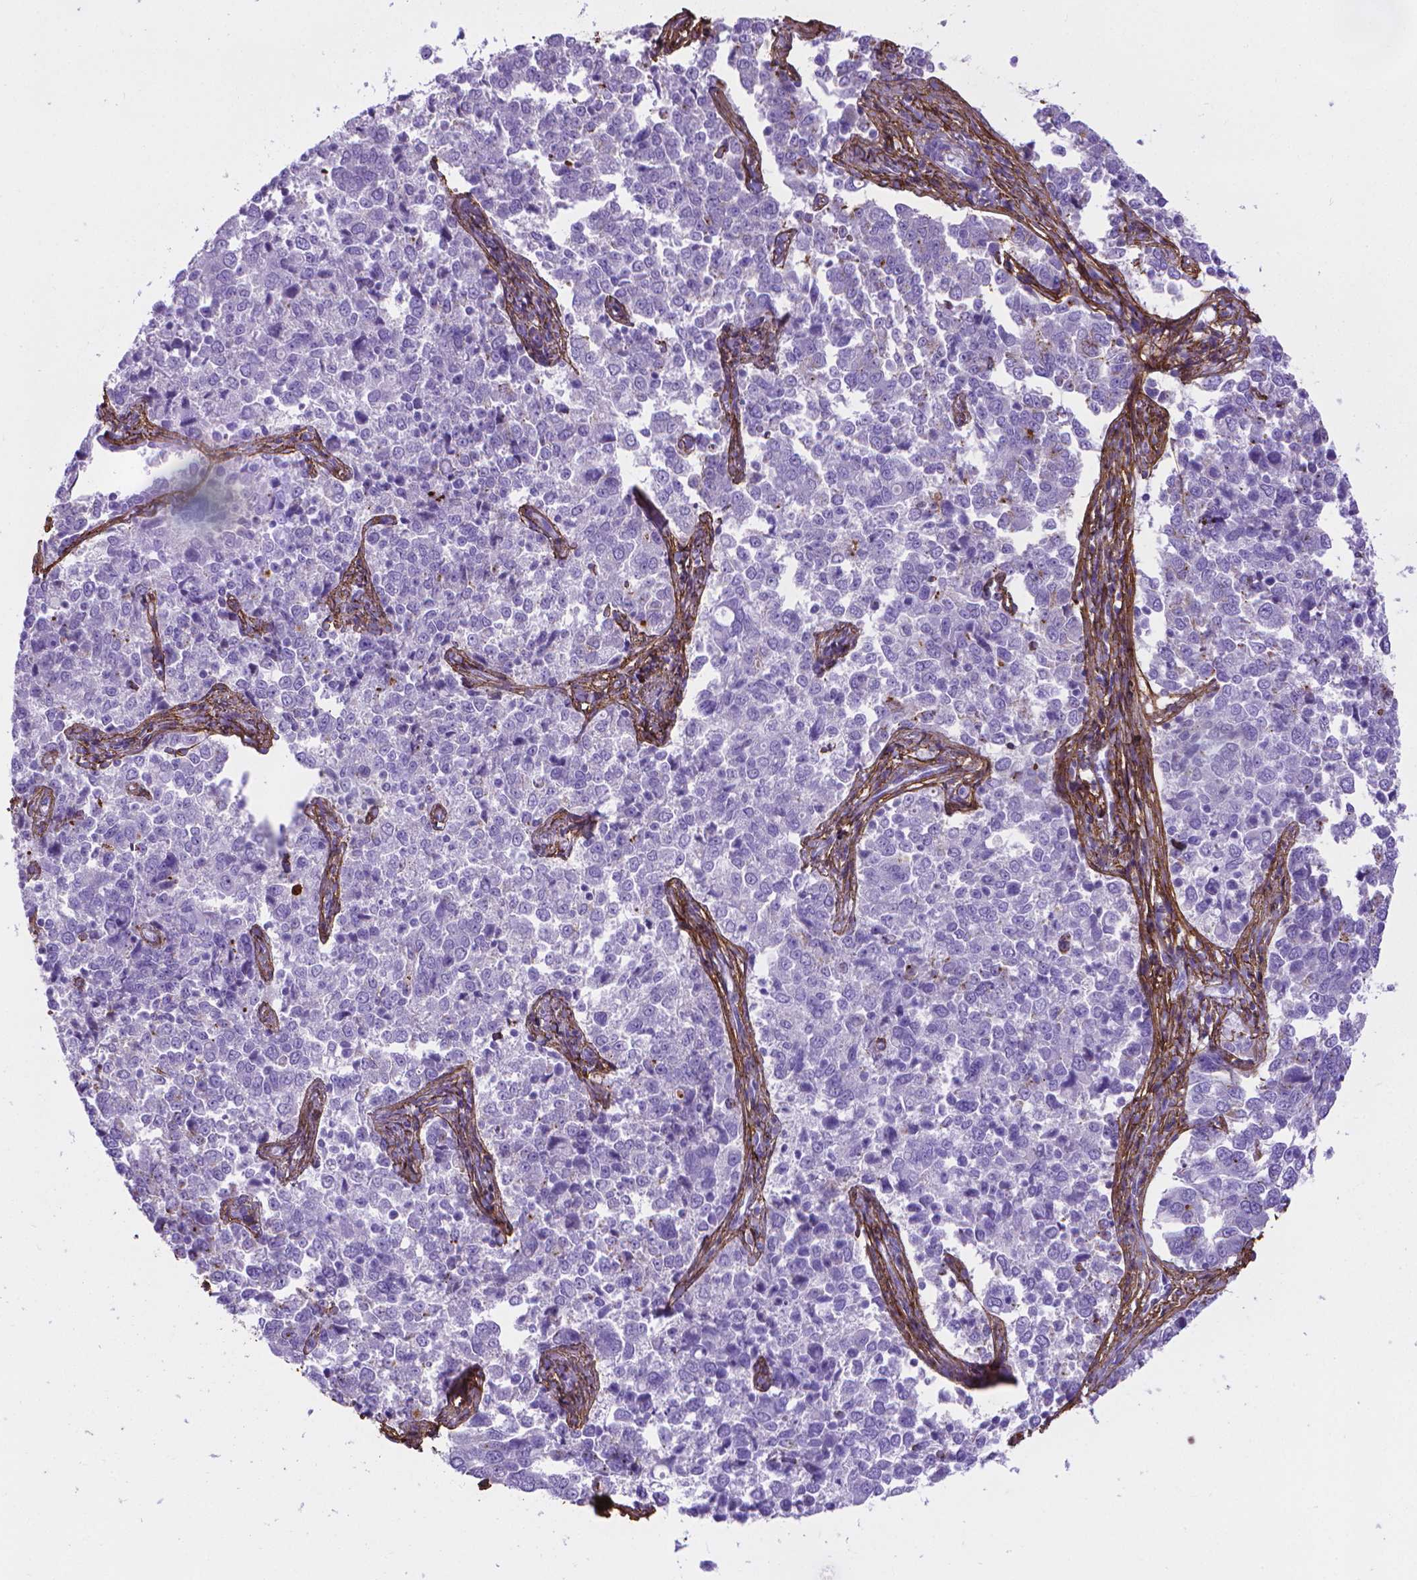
{"staining": {"intensity": "negative", "quantity": "none", "location": "none"}, "tissue": "endometrial cancer", "cell_type": "Tumor cells", "image_type": "cancer", "snomed": [{"axis": "morphology", "description": "Adenocarcinoma, NOS"}, {"axis": "topography", "description": "Endometrium"}], "caption": "DAB (3,3'-diaminobenzidine) immunohistochemical staining of endometrial adenocarcinoma exhibits no significant positivity in tumor cells. (DAB immunohistochemistry (IHC) visualized using brightfield microscopy, high magnification).", "gene": "MFAP2", "patient": {"sex": "female", "age": 43}}